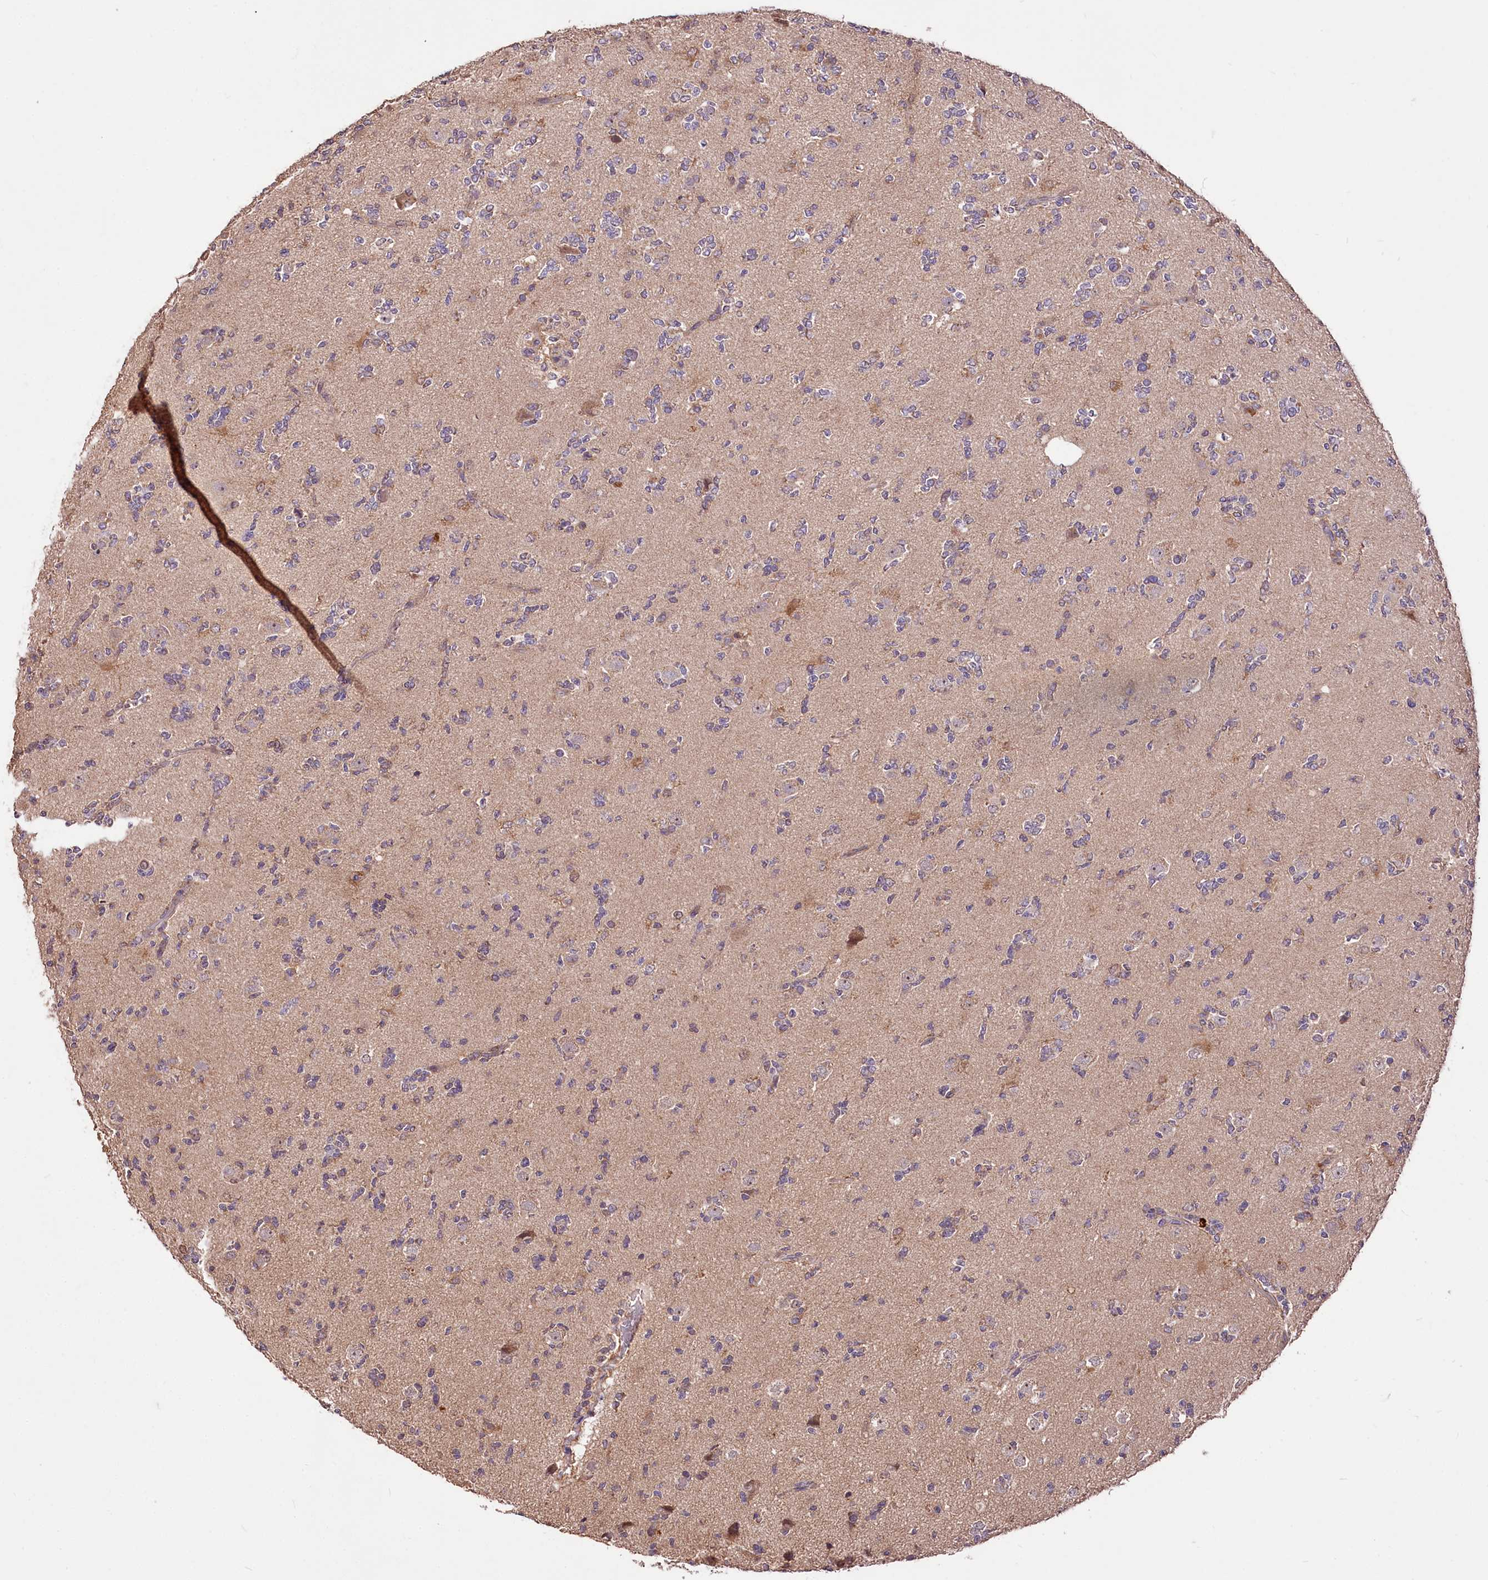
{"staining": {"intensity": "negative", "quantity": "none", "location": "none"}, "tissue": "glioma", "cell_type": "Tumor cells", "image_type": "cancer", "snomed": [{"axis": "morphology", "description": "Glioma, malignant, High grade"}, {"axis": "topography", "description": "Brain"}], "caption": "Immunohistochemistry of human malignant glioma (high-grade) shows no staining in tumor cells. The staining was performed using DAB (3,3'-diaminobenzidine) to visualize the protein expression in brown, while the nuclei were stained in blue with hematoxylin (Magnification: 20x).", "gene": "SERGEF", "patient": {"sex": "female", "age": 62}}